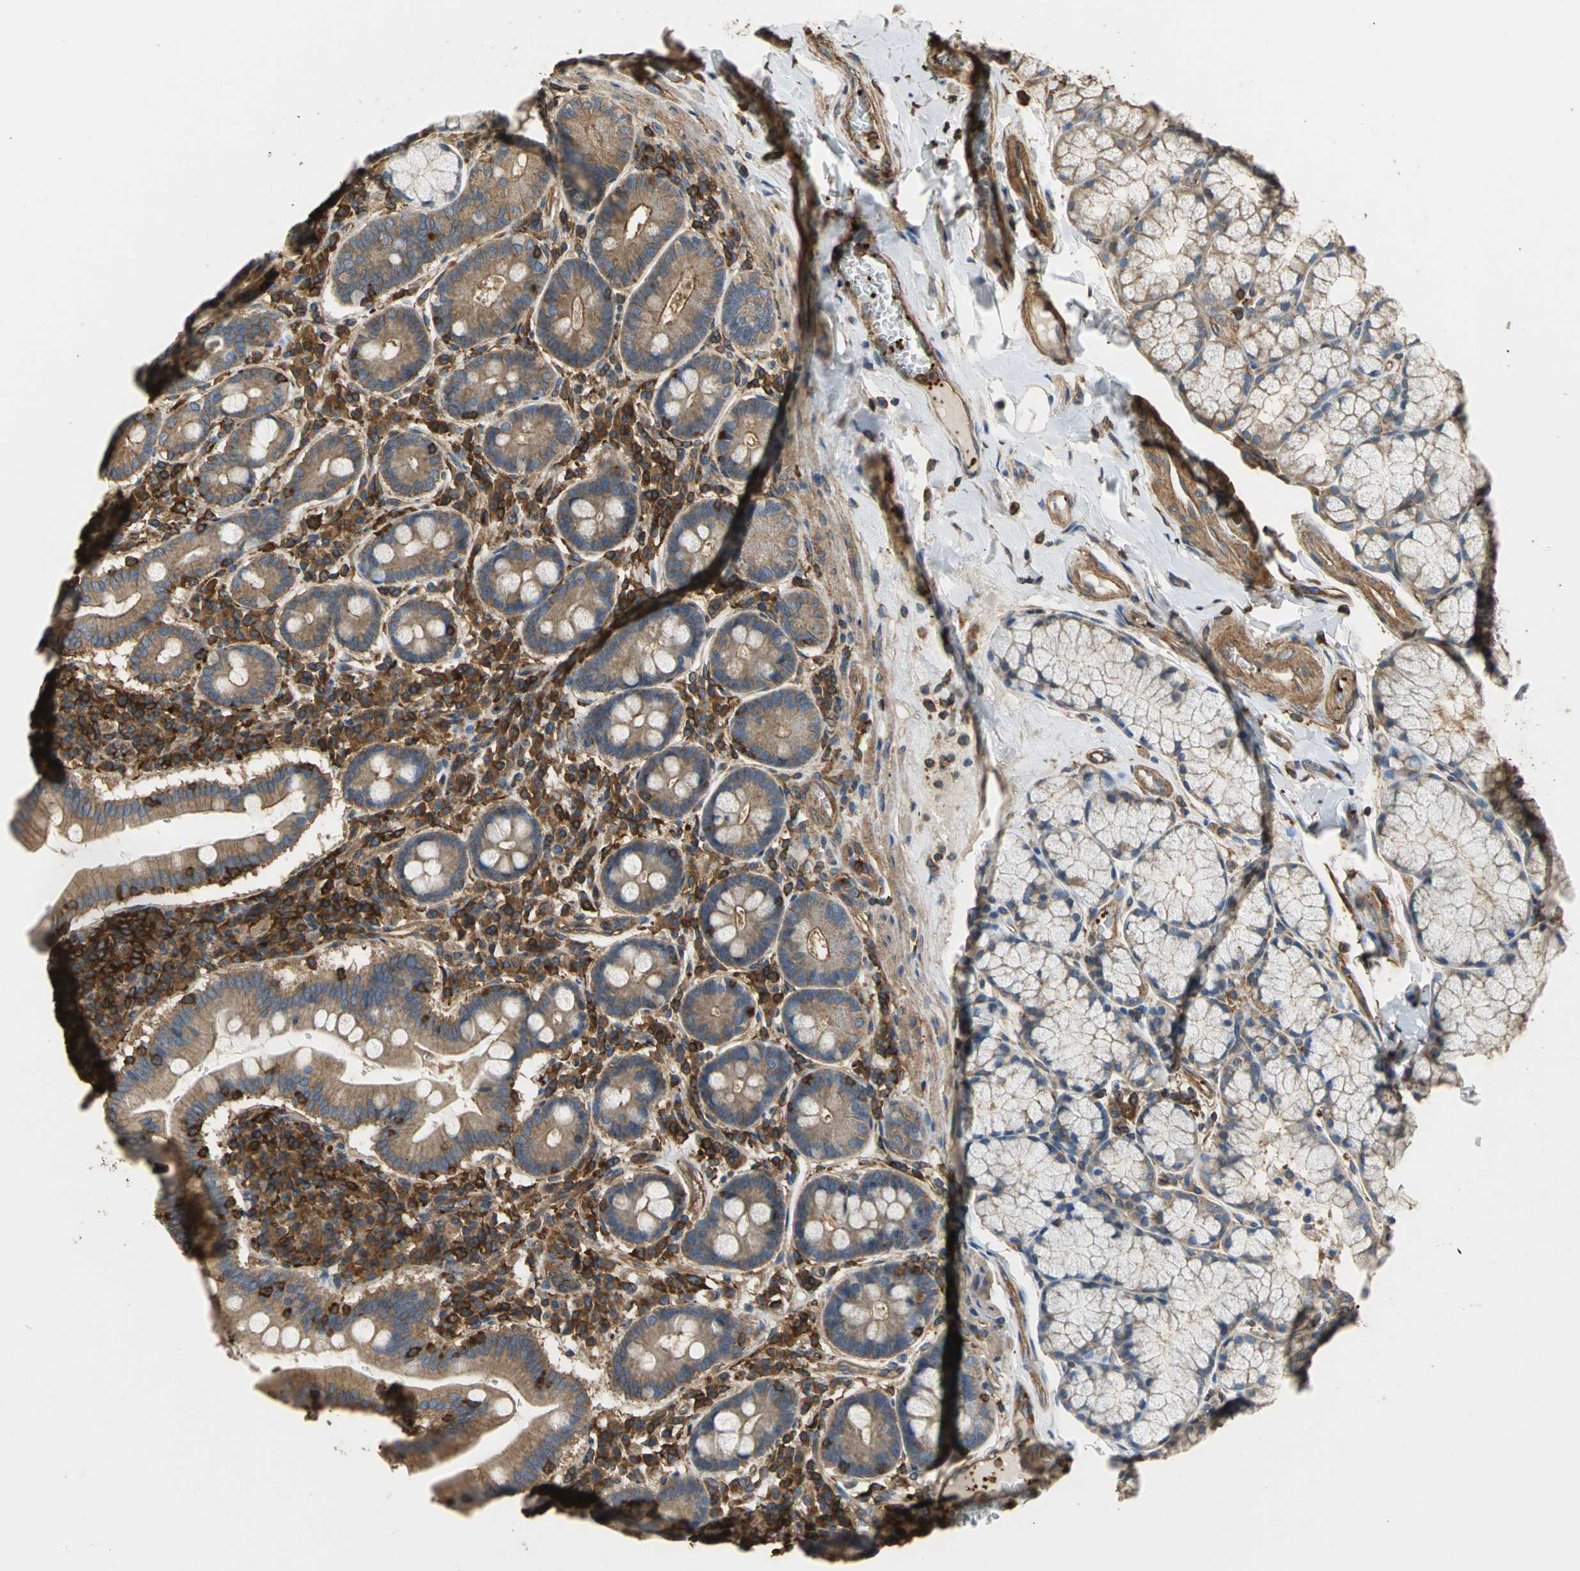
{"staining": {"intensity": "moderate", "quantity": ">75%", "location": "cytoplasmic/membranous"}, "tissue": "duodenum", "cell_type": "Glandular cells", "image_type": "normal", "snomed": [{"axis": "morphology", "description": "Normal tissue, NOS"}, {"axis": "topography", "description": "Duodenum"}], "caption": "A brown stain labels moderate cytoplasmic/membranous staining of a protein in glandular cells of benign duodenum.", "gene": "TLN1", "patient": {"sex": "male", "age": 50}}